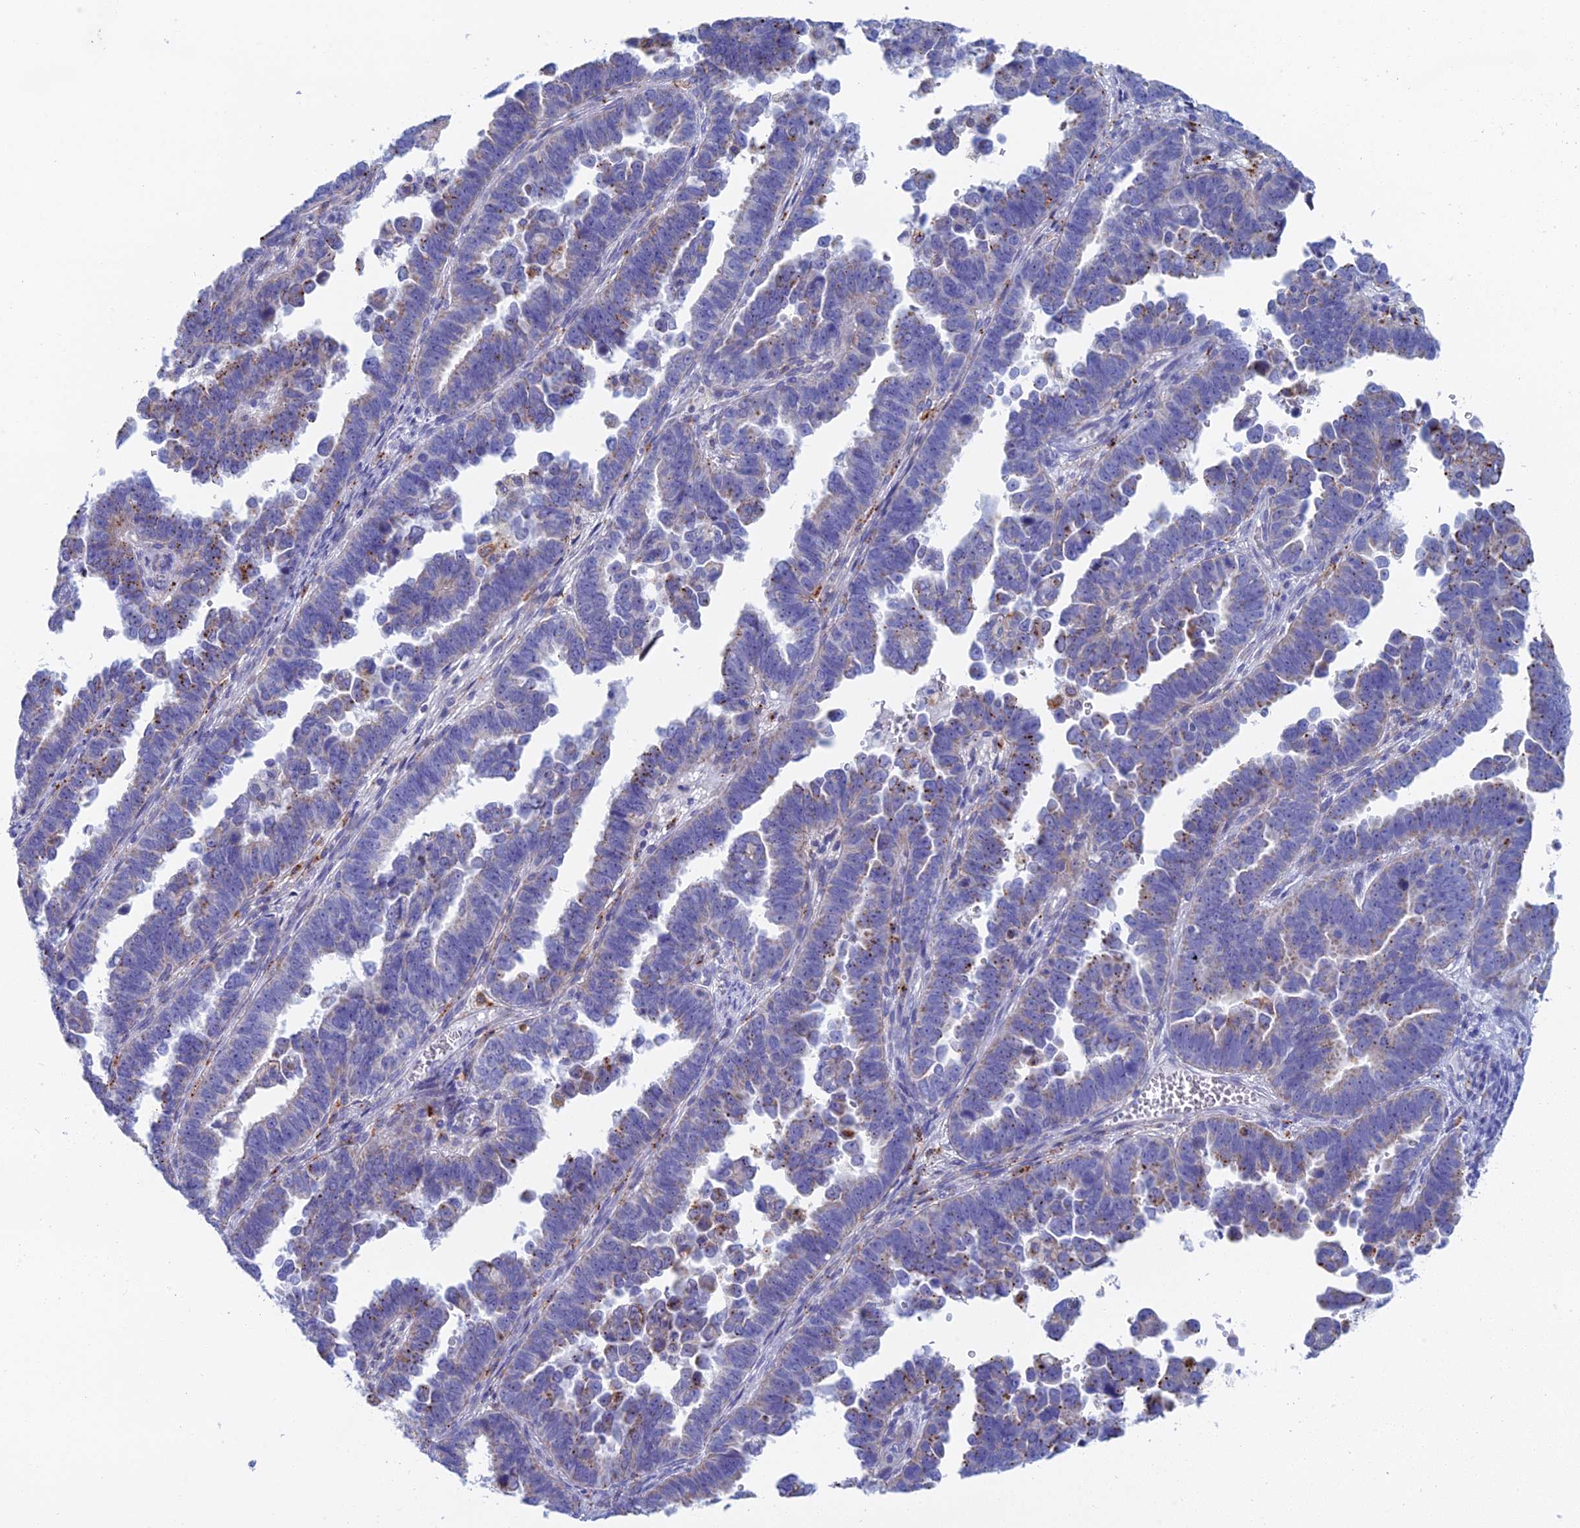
{"staining": {"intensity": "moderate", "quantity": "<25%", "location": "cytoplasmic/membranous"}, "tissue": "endometrial cancer", "cell_type": "Tumor cells", "image_type": "cancer", "snomed": [{"axis": "morphology", "description": "Adenocarcinoma, NOS"}, {"axis": "topography", "description": "Endometrium"}], "caption": "This micrograph demonstrates endometrial adenocarcinoma stained with immunohistochemistry to label a protein in brown. The cytoplasmic/membranous of tumor cells show moderate positivity for the protein. Nuclei are counter-stained blue.", "gene": "CFAP210", "patient": {"sex": "female", "age": 75}}